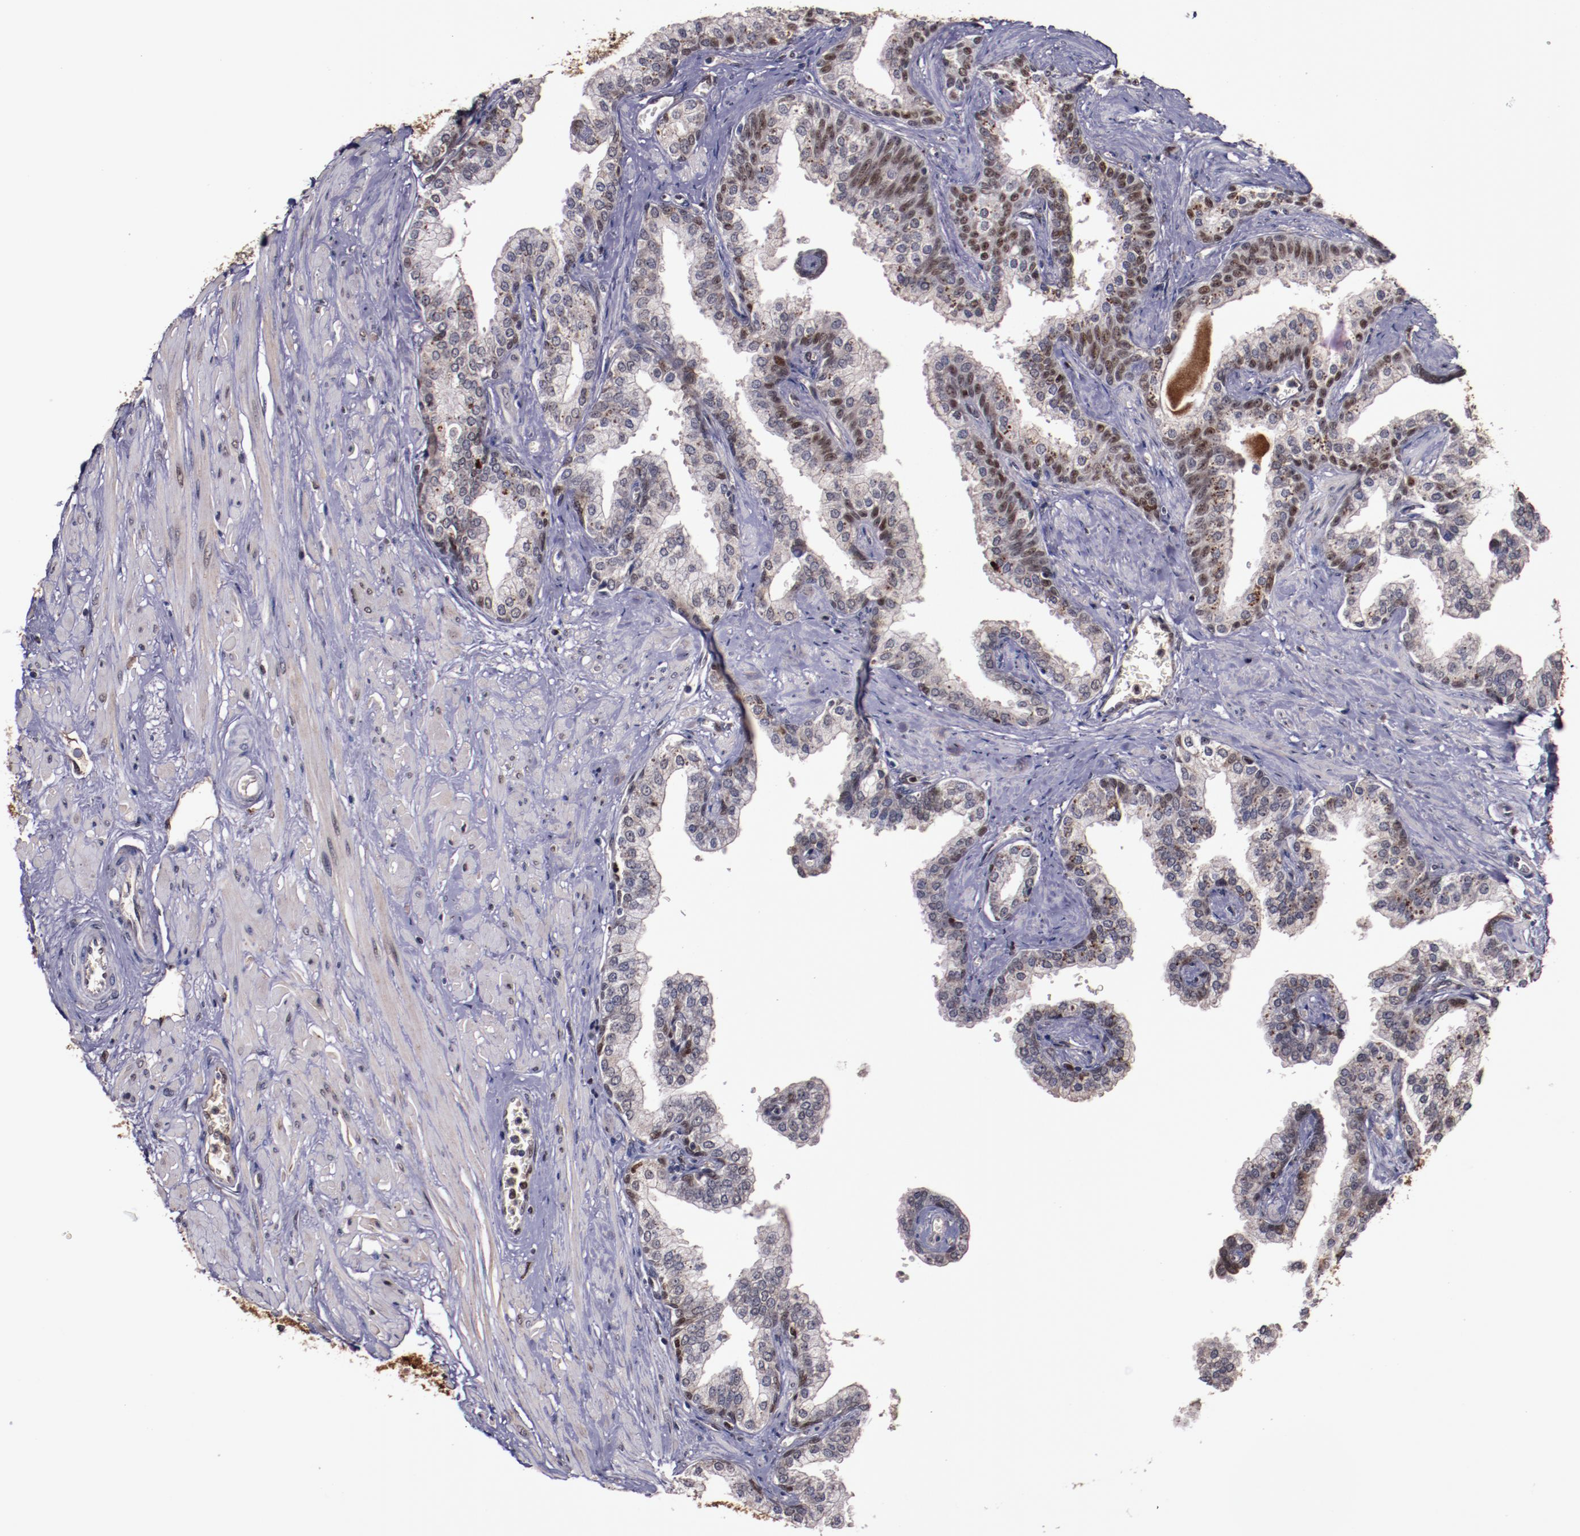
{"staining": {"intensity": "moderate", "quantity": ">75%", "location": "nuclear"}, "tissue": "prostate", "cell_type": "Glandular cells", "image_type": "normal", "snomed": [{"axis": "morphology", "description": "Normal tissue, NOS"}, {"axis": "topography", "description": "Prostate"}], "caption": "A high-resolution micrograph shows immunohistochemistry (IHC) staining of normal prostate, which shows moderate nuclear expression in about >75% of glandular cells.", "gene": "CHEK2", "patient": {"sex": "male", "age": 60}}